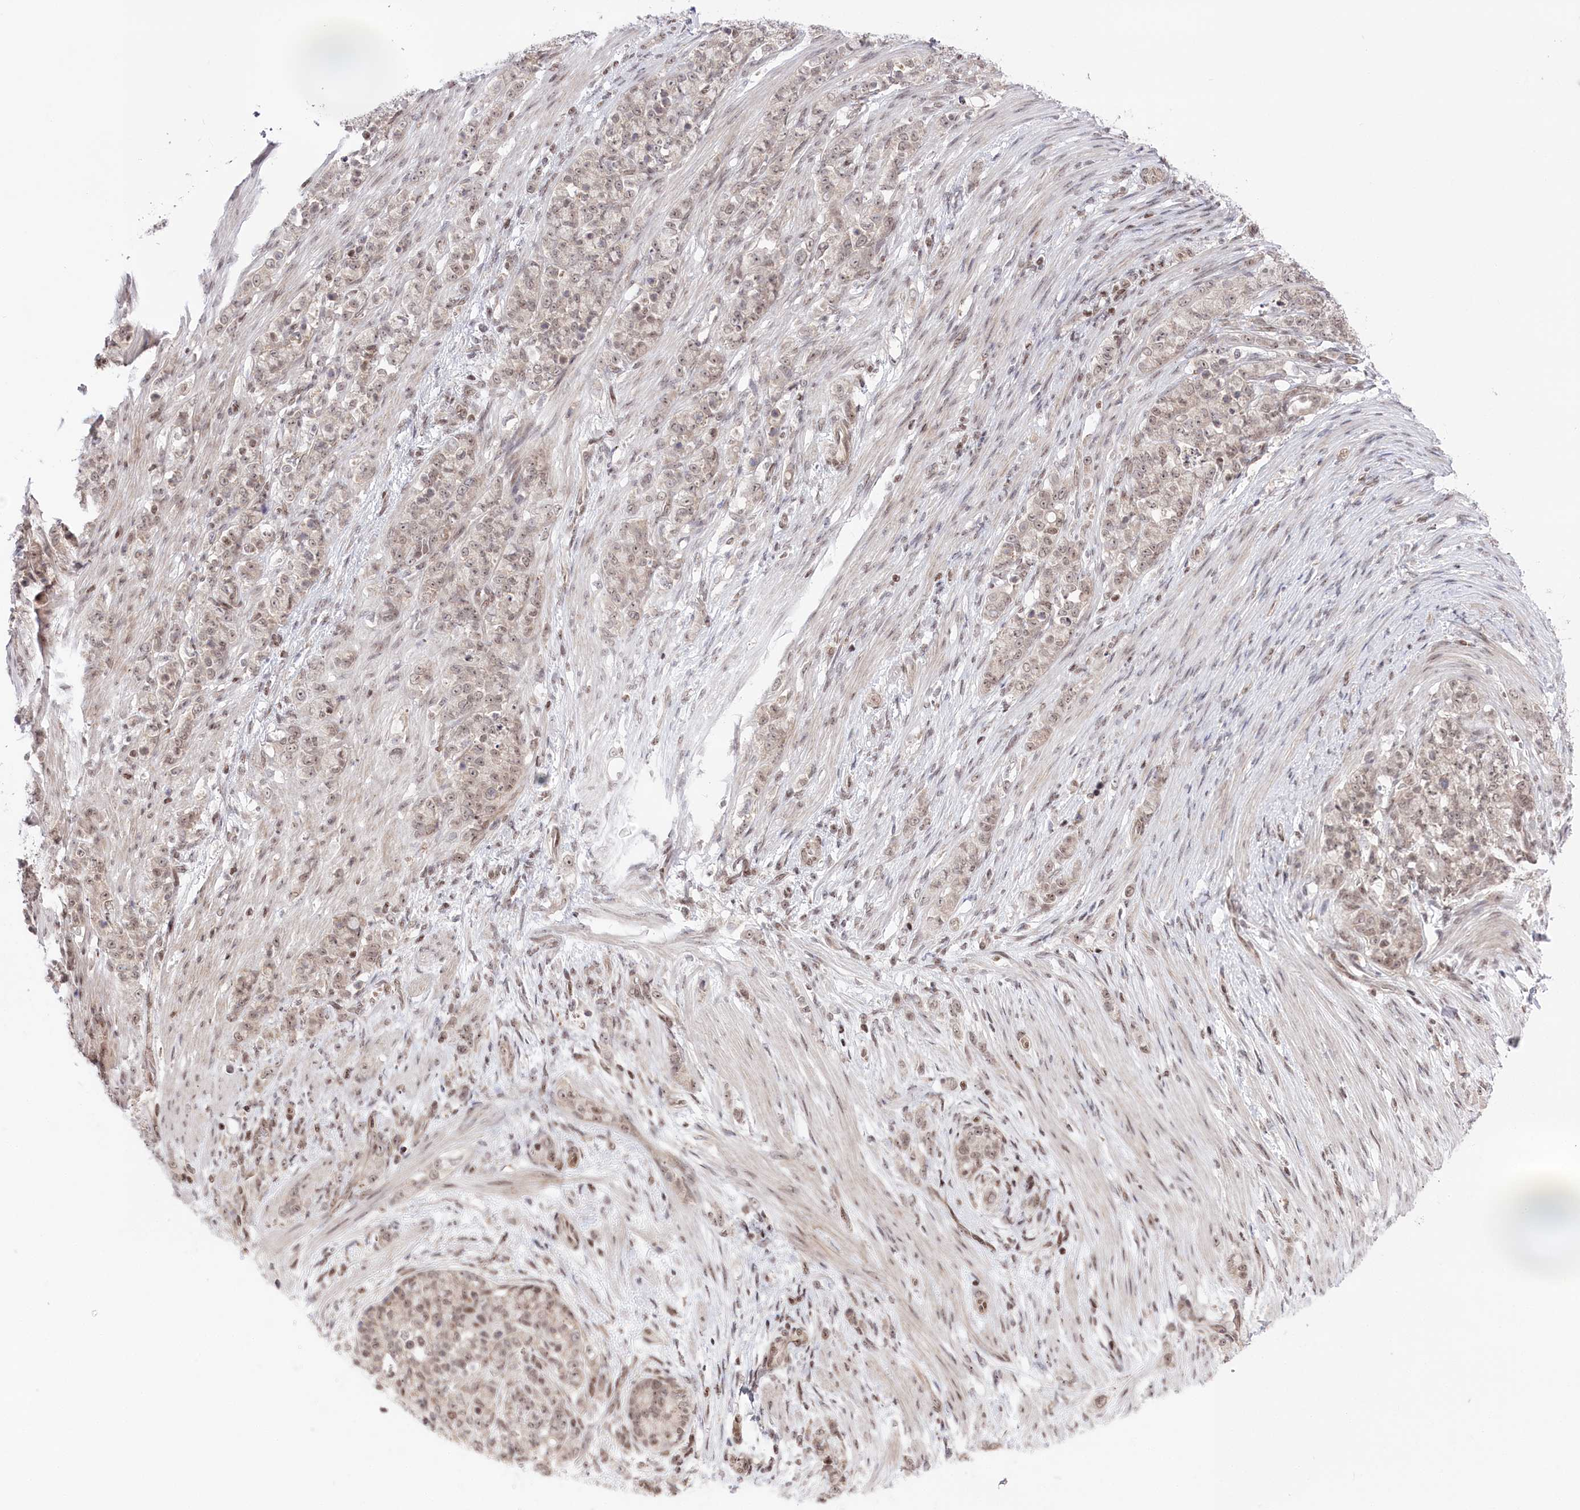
{"staining": {"intensity": "weak", "quantity": "25%-75%", "location": "nuclear"}, "tissue": "stomach cancer", "cell_type": "Tumor cells", "image_type": "cancer", "snomed": [{"axis": "morphology", "description": "Adenocarcinoma, NOS"}, {"axis": "topography", "description": "Stomach"}], "caption": "Weak nuclear positivity is seen in about 25%-75% of tumor cells in stomach adenocarcinoma.", "gene": "CGGBP1", "patient": {"sex": "female", "age": 79}}